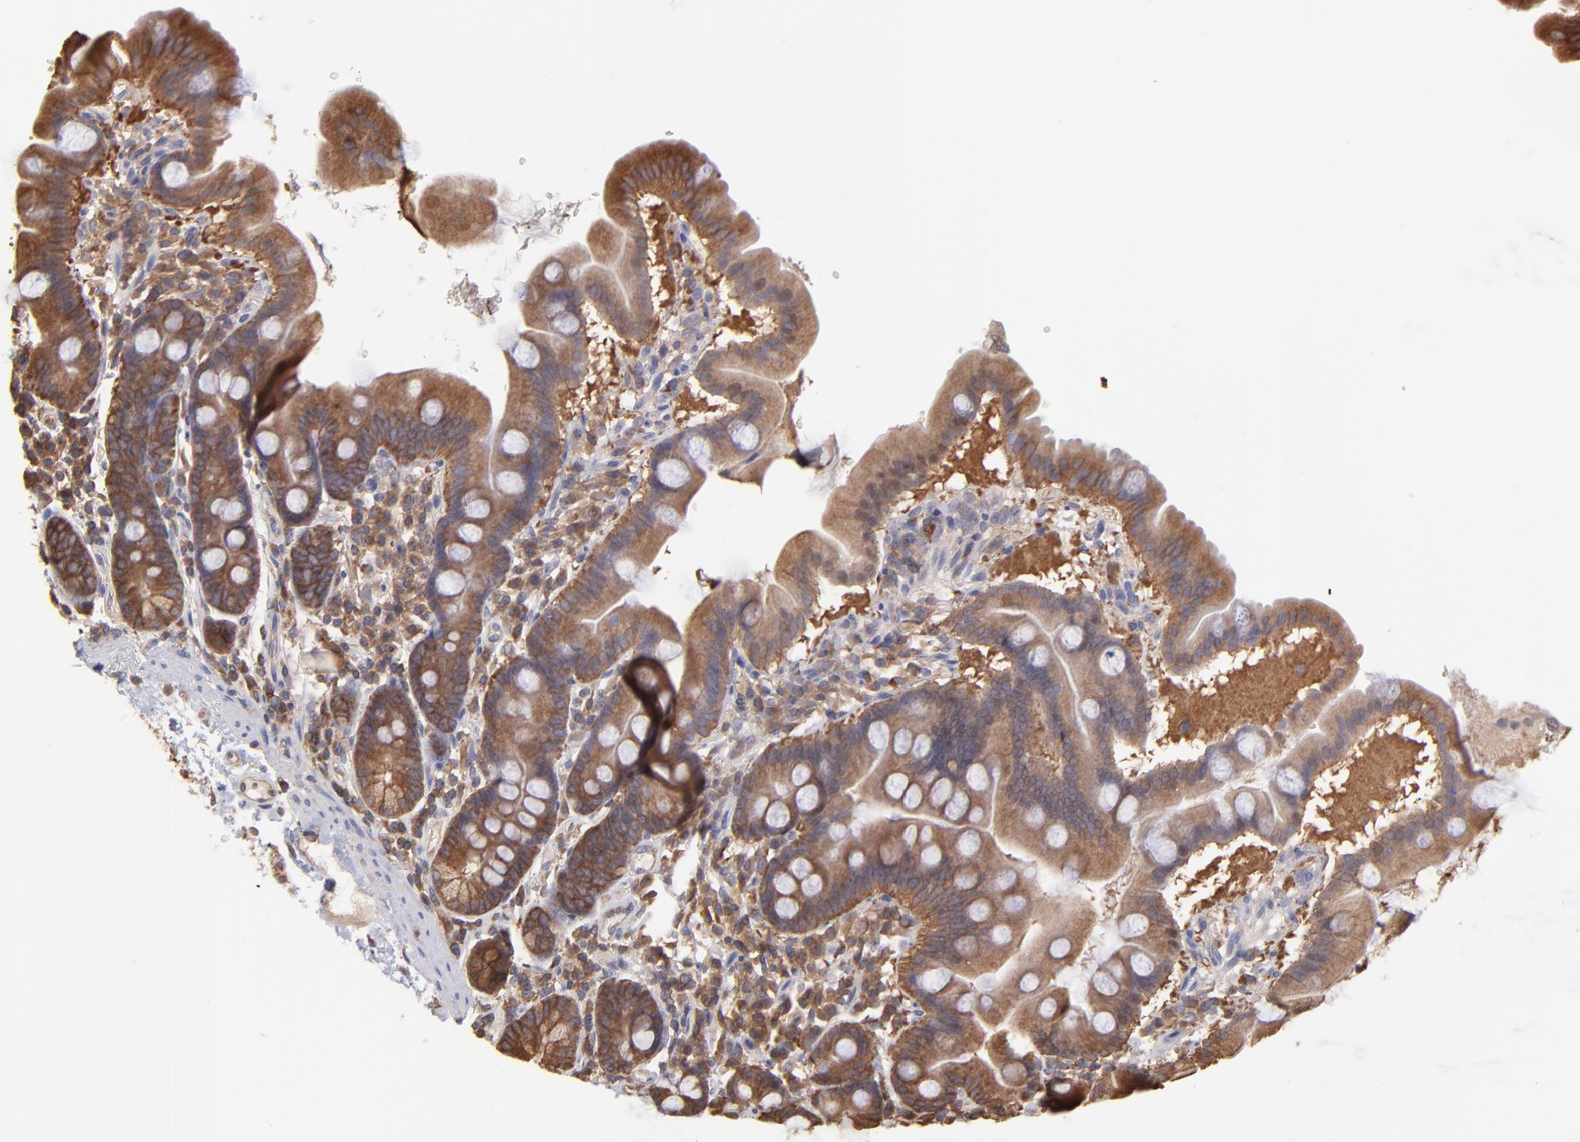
{"staining": {"intensity": "strong", "quantity": ">75%", "location": "cytoplasmic/membranous"}, "tissue": "duodenum", "cell_type": "Glandular cells", "image_type": "normal", "snomed": [{"axis": "morphology", "description": "Normal tissue, NOS"}, {"axis": "topography", "description": "Duodenum"}], "caption": "Immunohistochemical staining of benign human duodenum displays strong cytoplasmic/membranous protein staining in approximately >75% of glandular cells. (IHC, brightfield microscopy, high magnification).", "gene": "MAP2K2", "patient": {"sex": "male", "age": 50}}